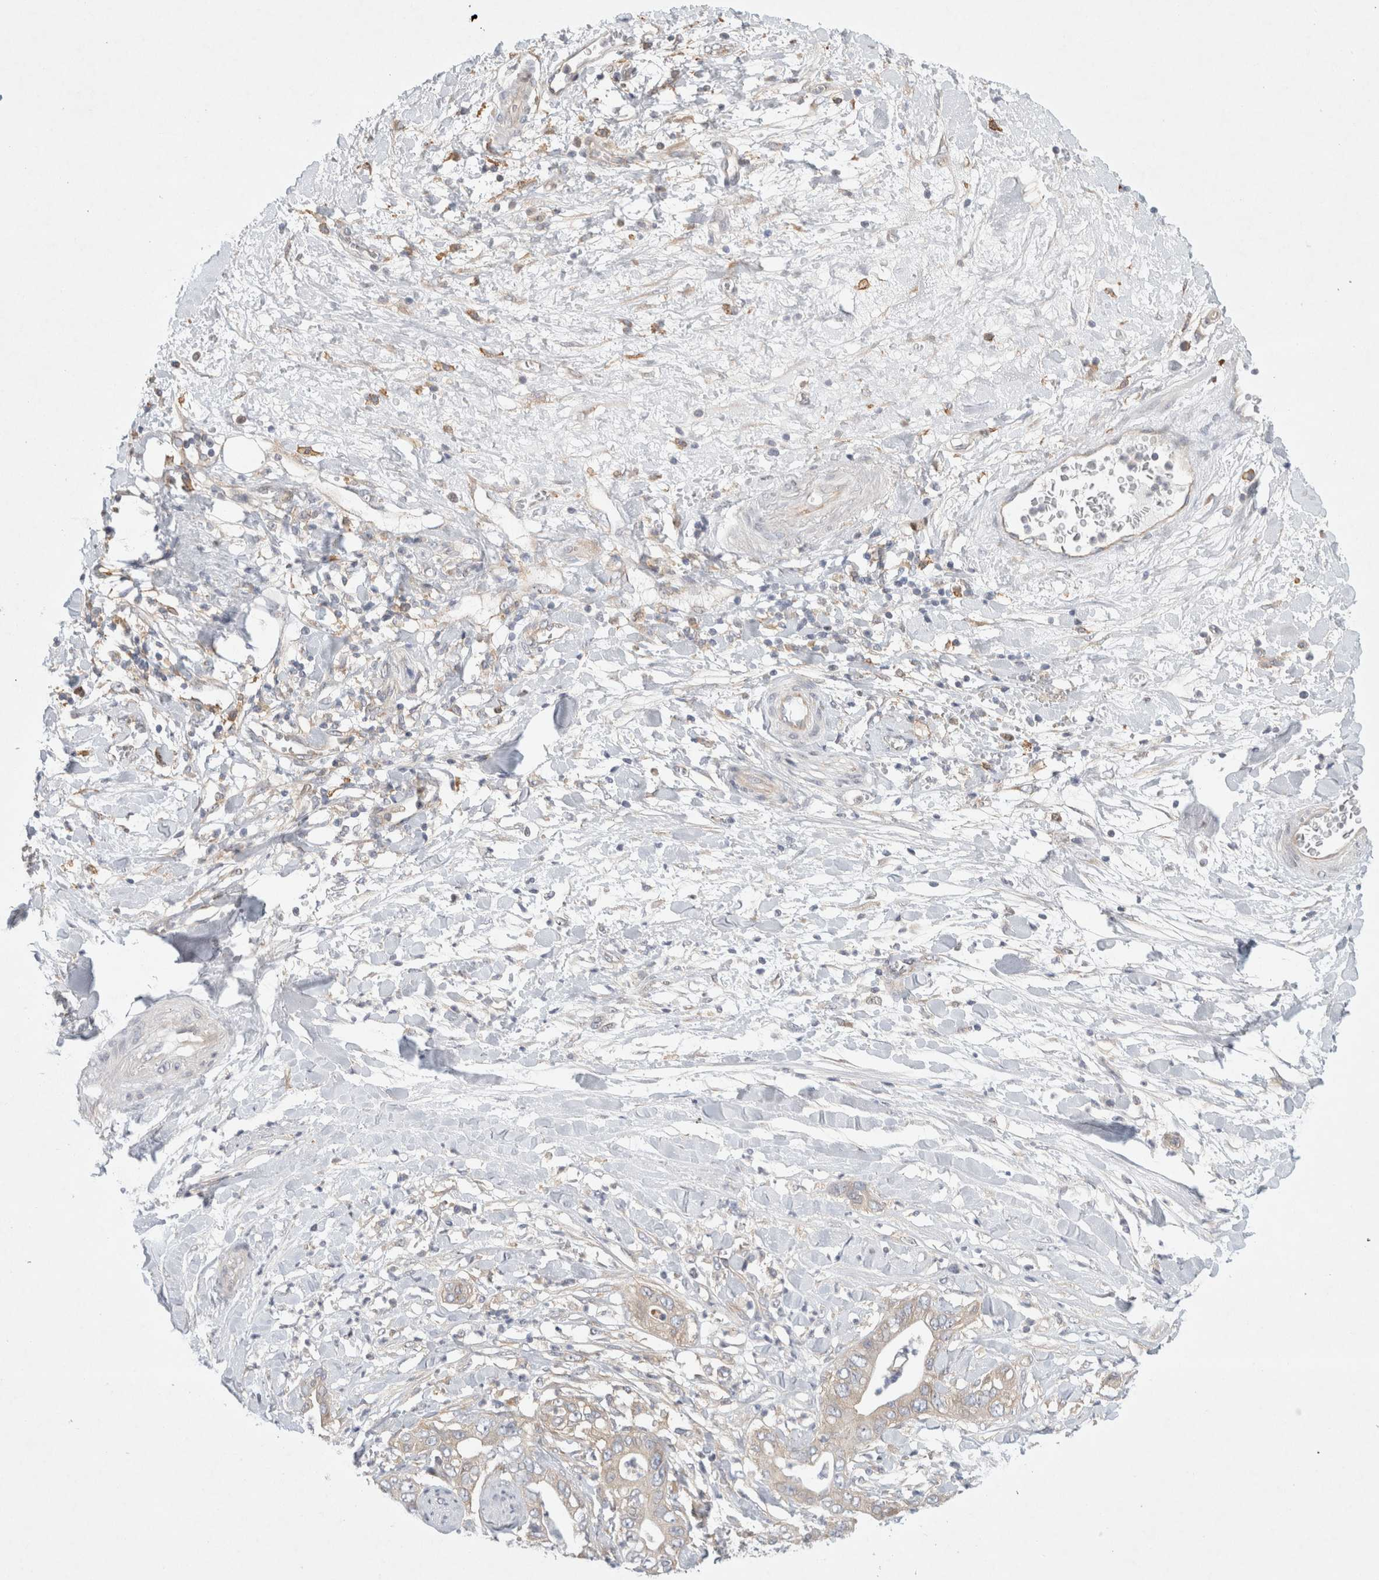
{"staining": {"intensity": "negative", "quantity": "none", "location": "none"}, "tissue": "pancreatic cancer", "cell_type": "Tumor cells", "image_type": "cancer", "snomed": [{"axis": "morphology", "description": "Adenocarcinoma, NOS"}, {"axis": "topography", "description": "Pancreas"}], "caption": "An immunohistochemistry (IHC) photomicrograph of pancreatic adenocarcinoma is shown. There is no staining in tumor cells of pancreatic adenocarcinoma.", "gene": "CDCA7L", "patient": {"sex": "female", "age": 78}}